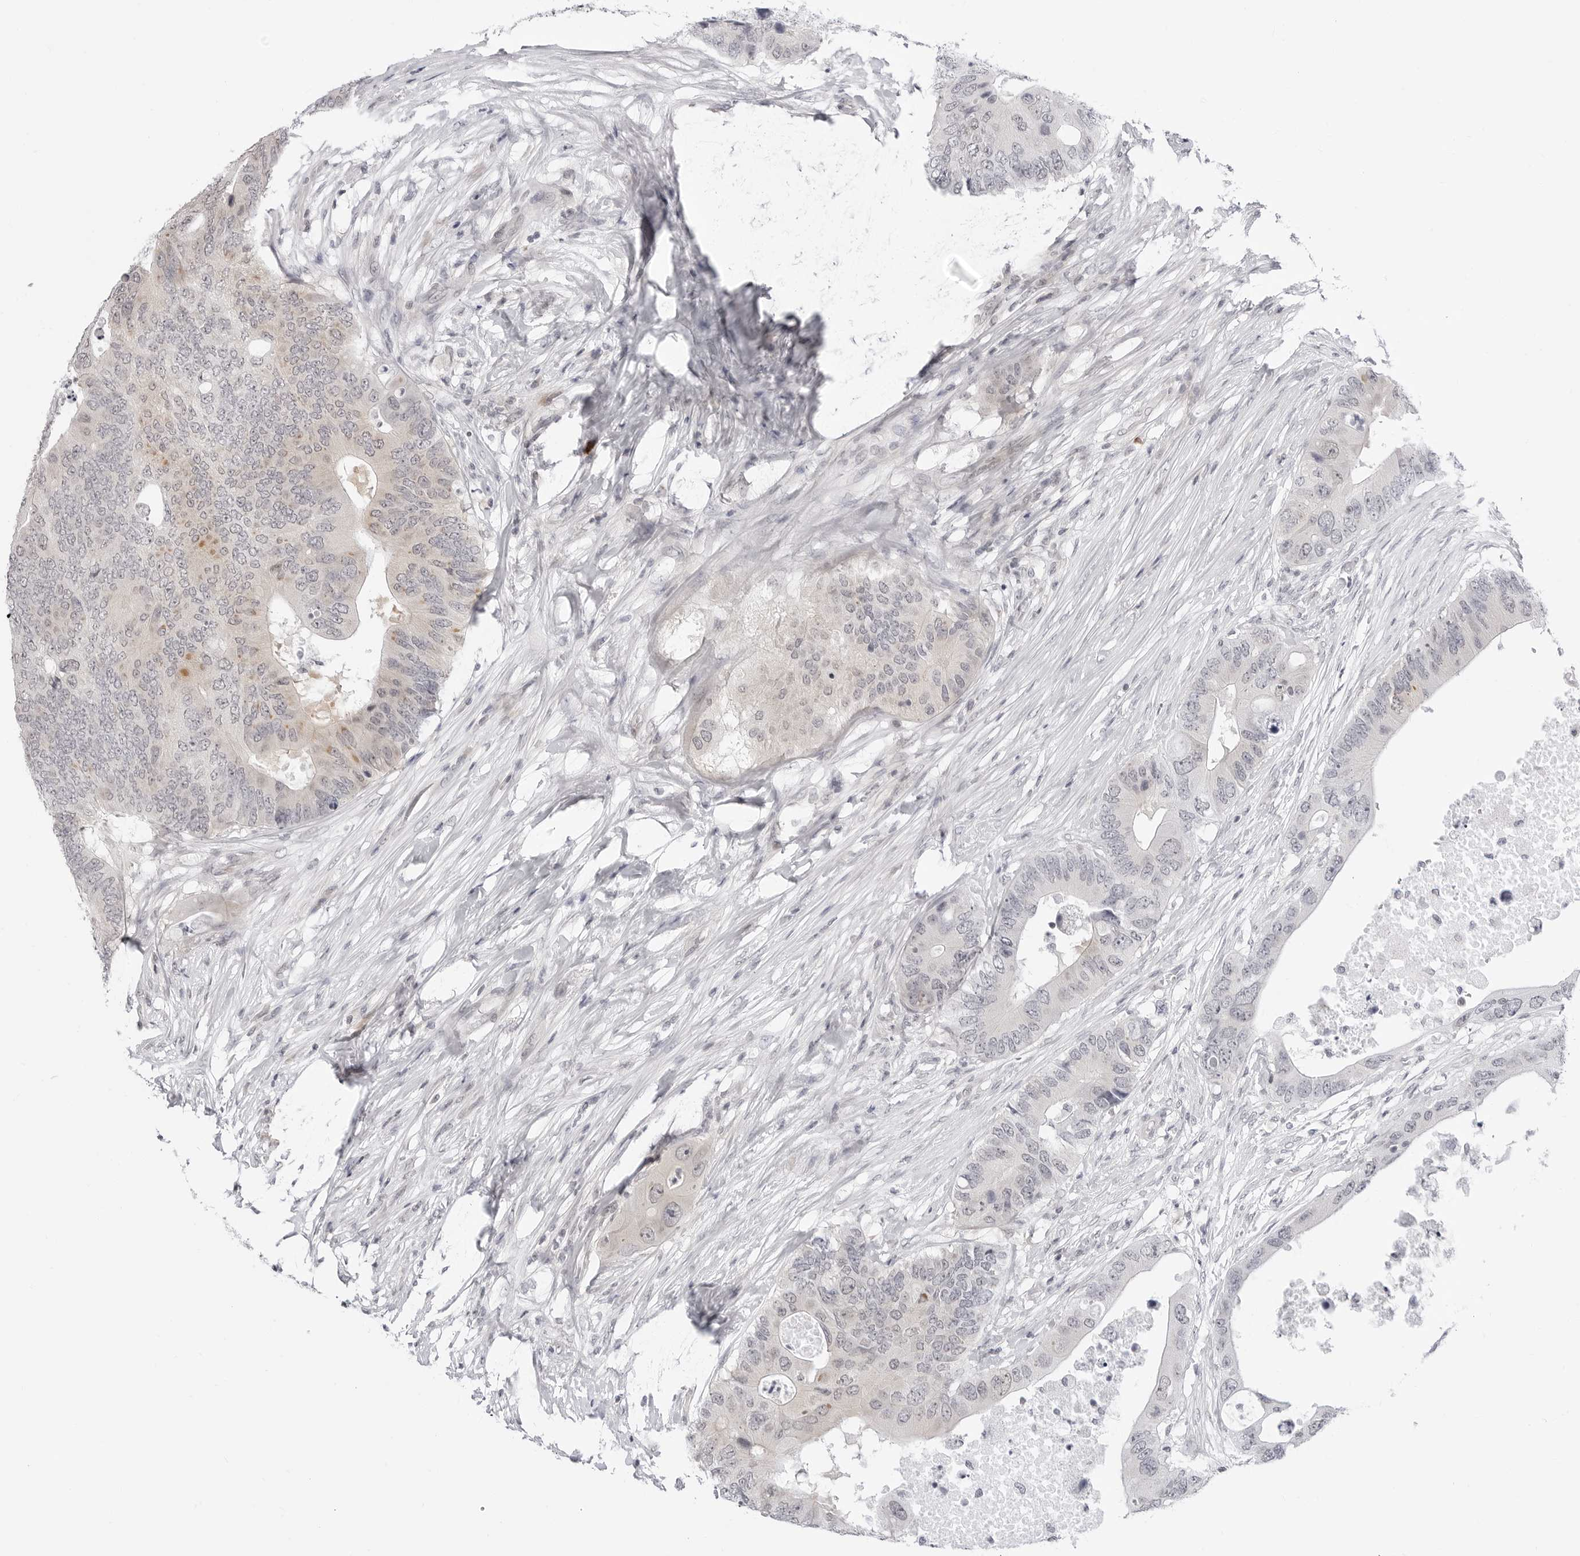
{"staining": {"intensity": "negative", "quantity": "none", "location": "none"}, "tissue": "colorectal cancer", "cell_type": "Tumor cells", "image_type": "cancer", "snomed": [{"axis": "morphology", "description": "Adenocarcinoma, NOS"}, {"axis": "topography", "description": "Colon"}], "caption": "This is an immunohistochemistry photomicrograph of human colorectal cancer (adenocarcinoma). There is no staining in tumor cells.", "gene": "PPP2R5C", "patient": {"sex": "male", "age": 71}}